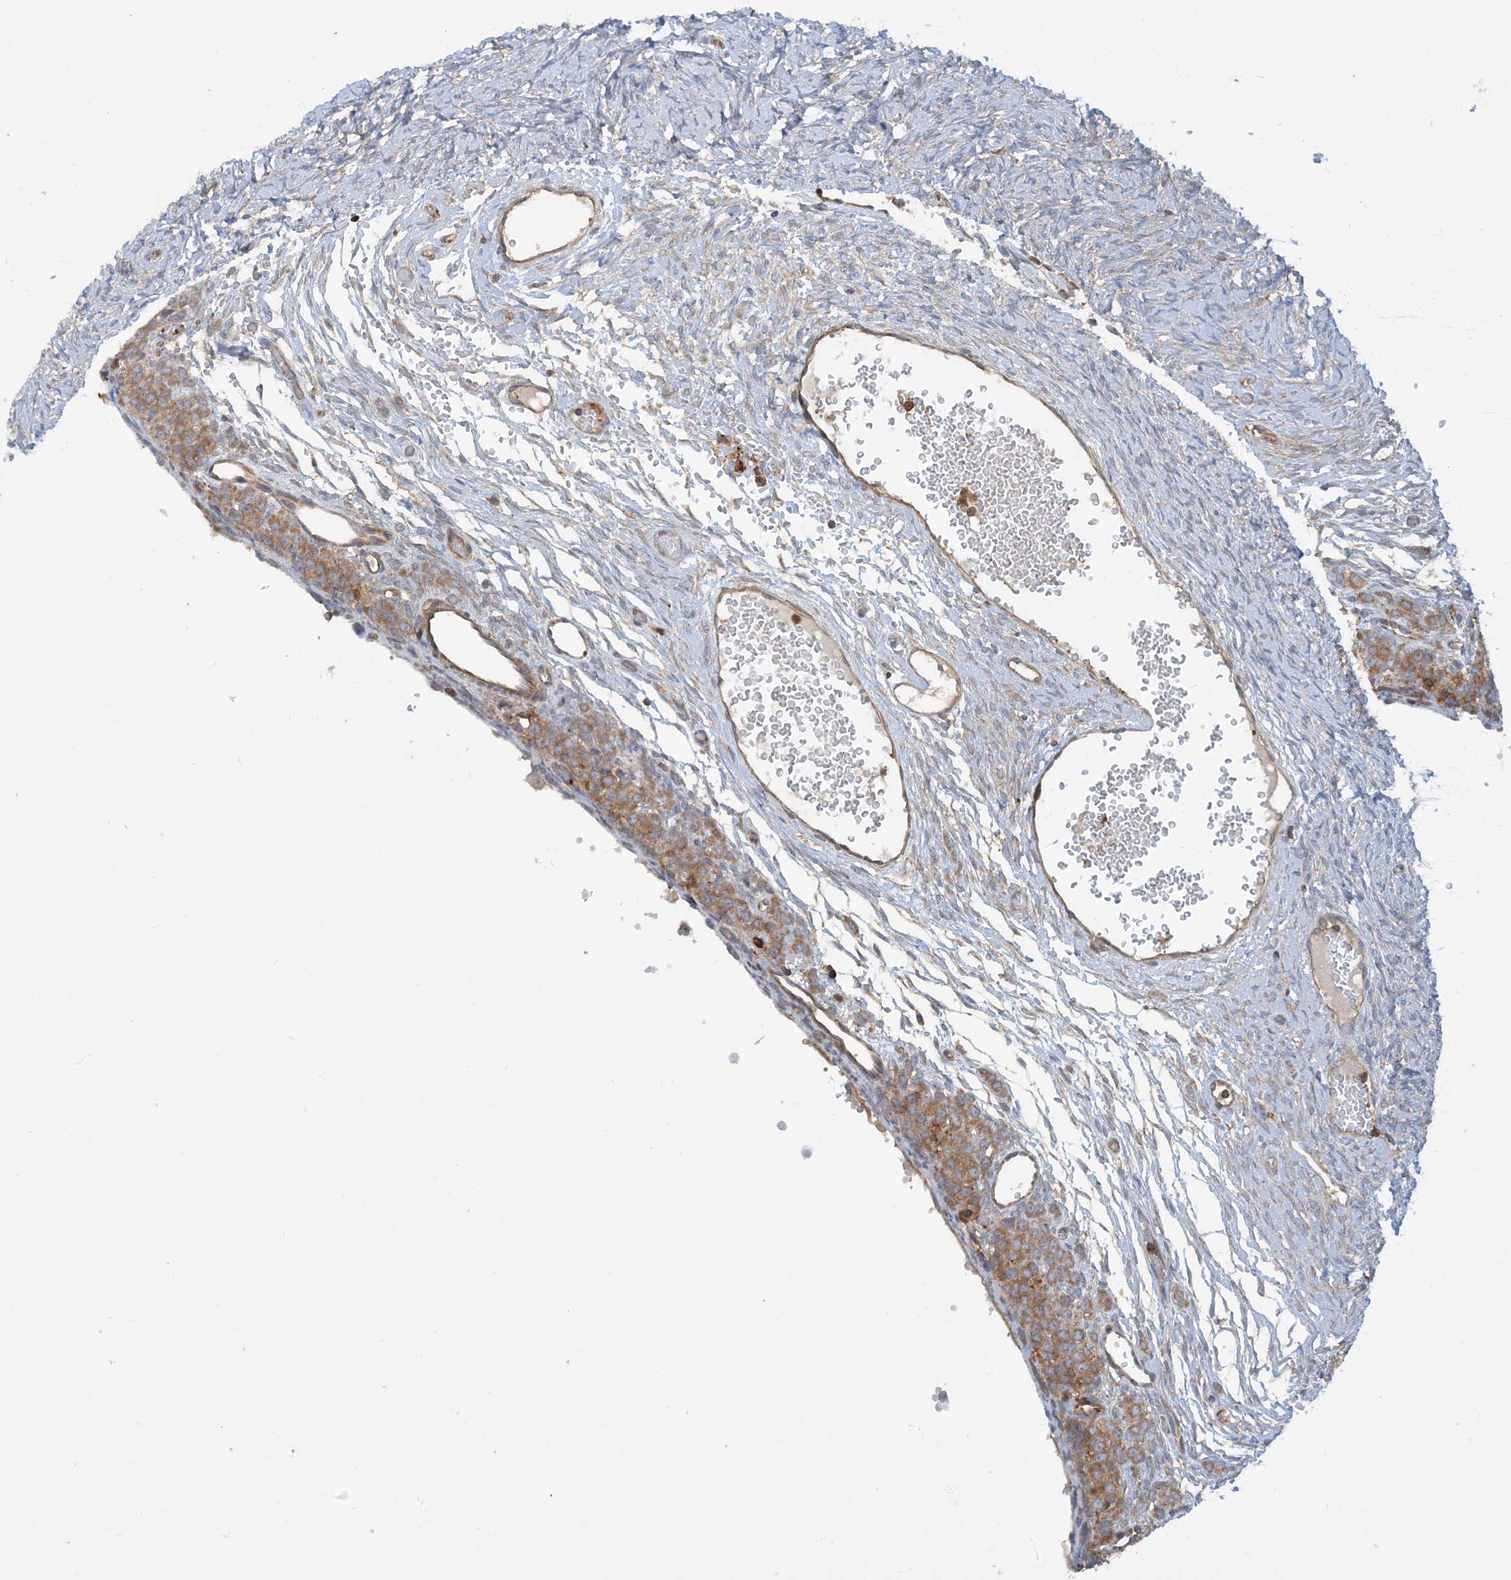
{"staining": {"intensity": "negative", "quantity": "none", "location": "none"}, "tissue": "ovary", "cell_type": "Ovarian stroma cells", "image_type": "normal", "snomed": [{"axis": "morphology", "description": "Adenocarcinoma, NOS"}, {"axis": "topography", "description": "Endometrium"}], "caption": "High power microscopy micrograph of an immunohistochemistry micrograph of normal ovary, revealing no significant expression in ovarian stroma cells. (IHC, brightfield microscopy, high magnification).", "gene": "SFMBT2", "patient": {"sex": "female", "age": 32}}